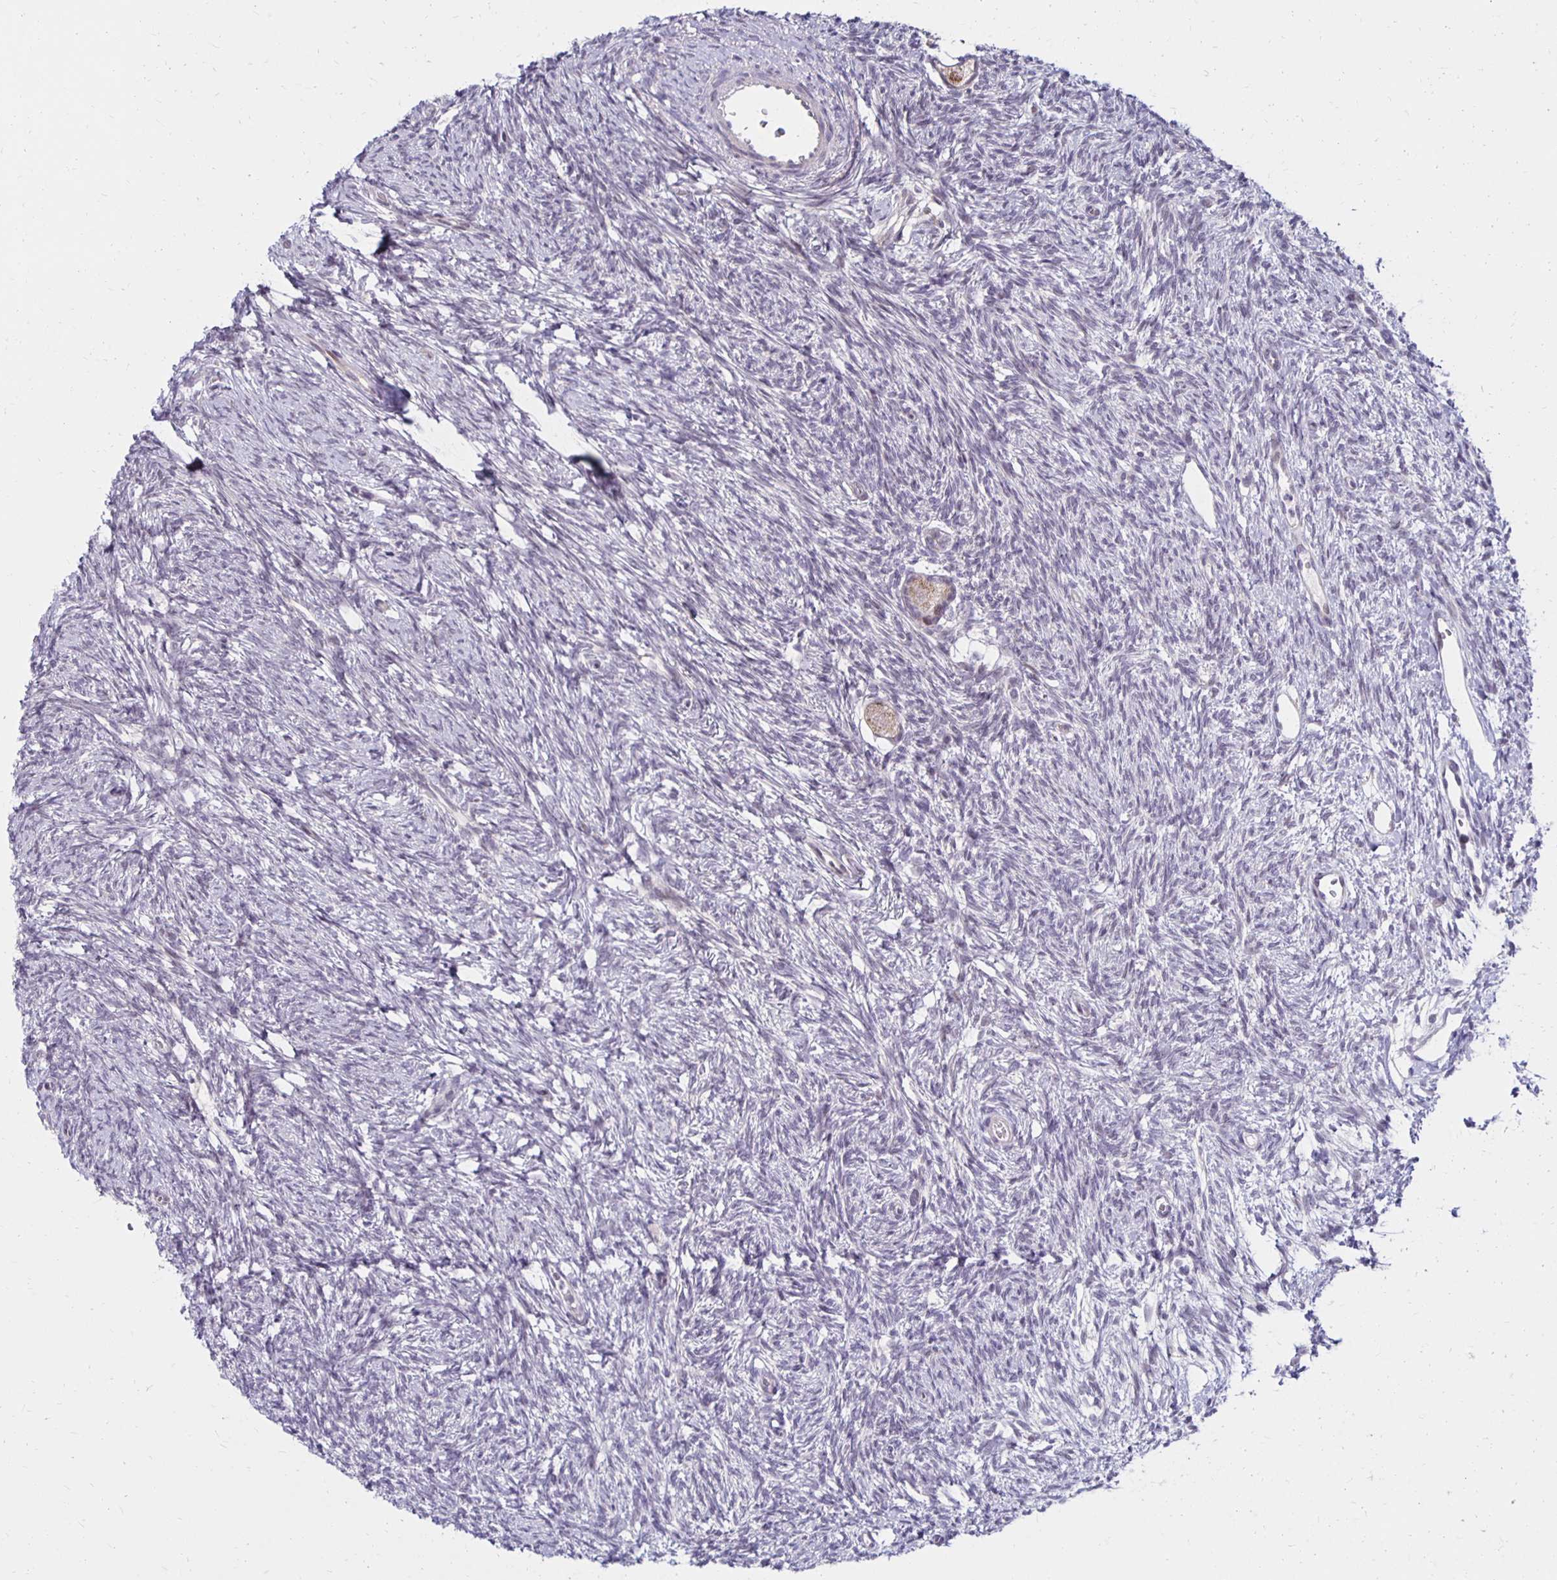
{"staining": {"intensity": "weak", "quantity": "25%-75%", "location": "cytoplasmic/membranous"}, "tissue": "ovary", "cell_type": "Follicle cells", "image_type": "normal", "snomed": [{"axis": "morphology", "description": "Normal tissue, NOS"}, {"axis": "topography", "description": "Ovary"}], "caption": "Protein staining of normal ovary exhibits weak cytoplasmic/membranous positivity in about 25%-75% of follicle cells. (Brightfield microscopy of DAB IHC at high magnification).", "gene": "DAGLA", "patient": {"sex": "female", "age": 33}}